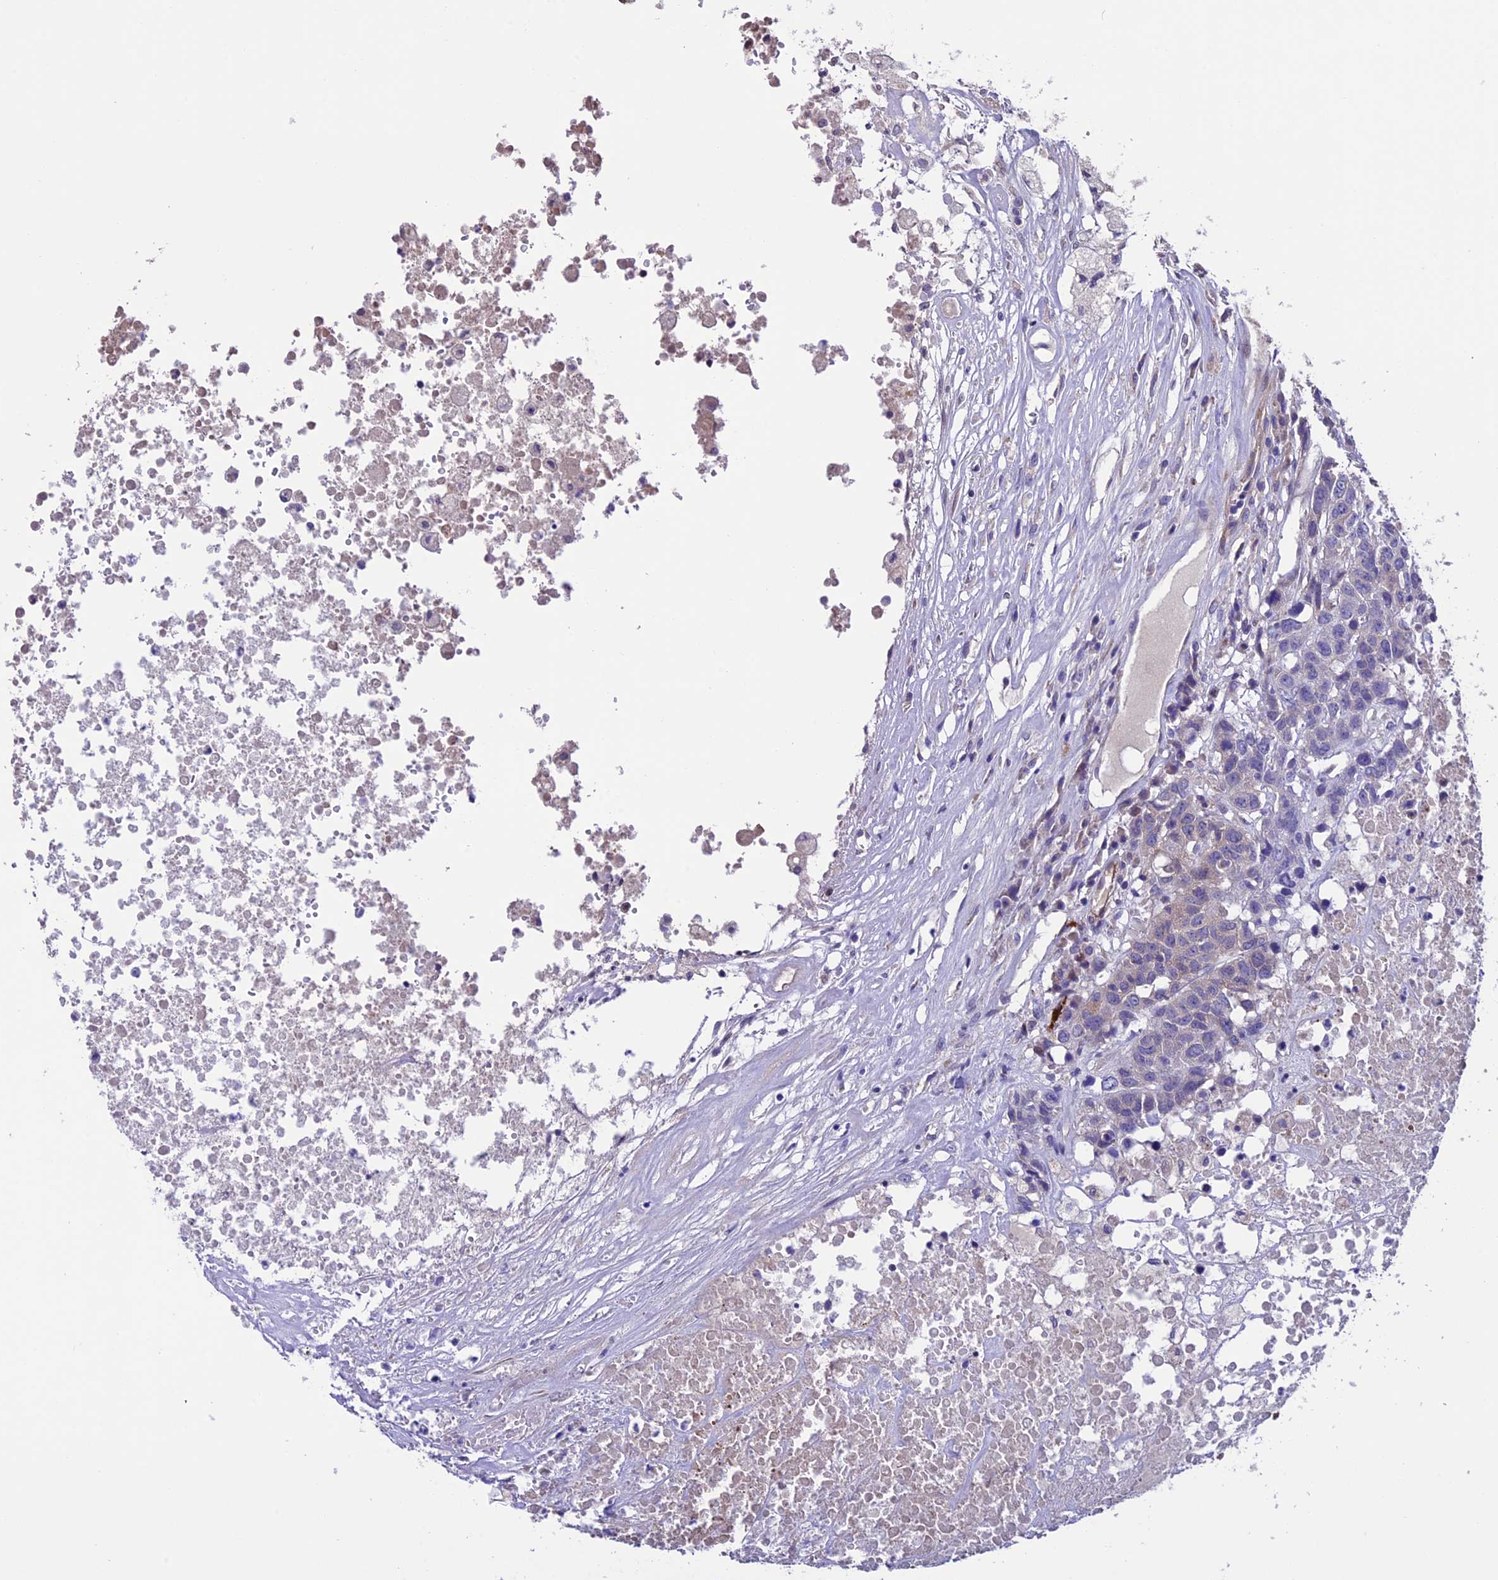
{"staining": {"intensity": "negative", "quantity": "none", "location": "none"}, "tissue": "head and neck cancer", "cell_type": "Tumor cells", "image_type": "cancer", "snomed": [{"axis": "morphology", "description": "Squamous cell carcinoma, NOS"}, {"axis": "topography", "description": "Head-Neck"}], "caption": "DAB (3,3'-diaminobenzidine) immunohistochemical staining of head and neck squamous cell carcinoma shows no significant expression in tumor cells.", "gene": "TMEM171", "patient": {"sex": "male", "age": 66}}